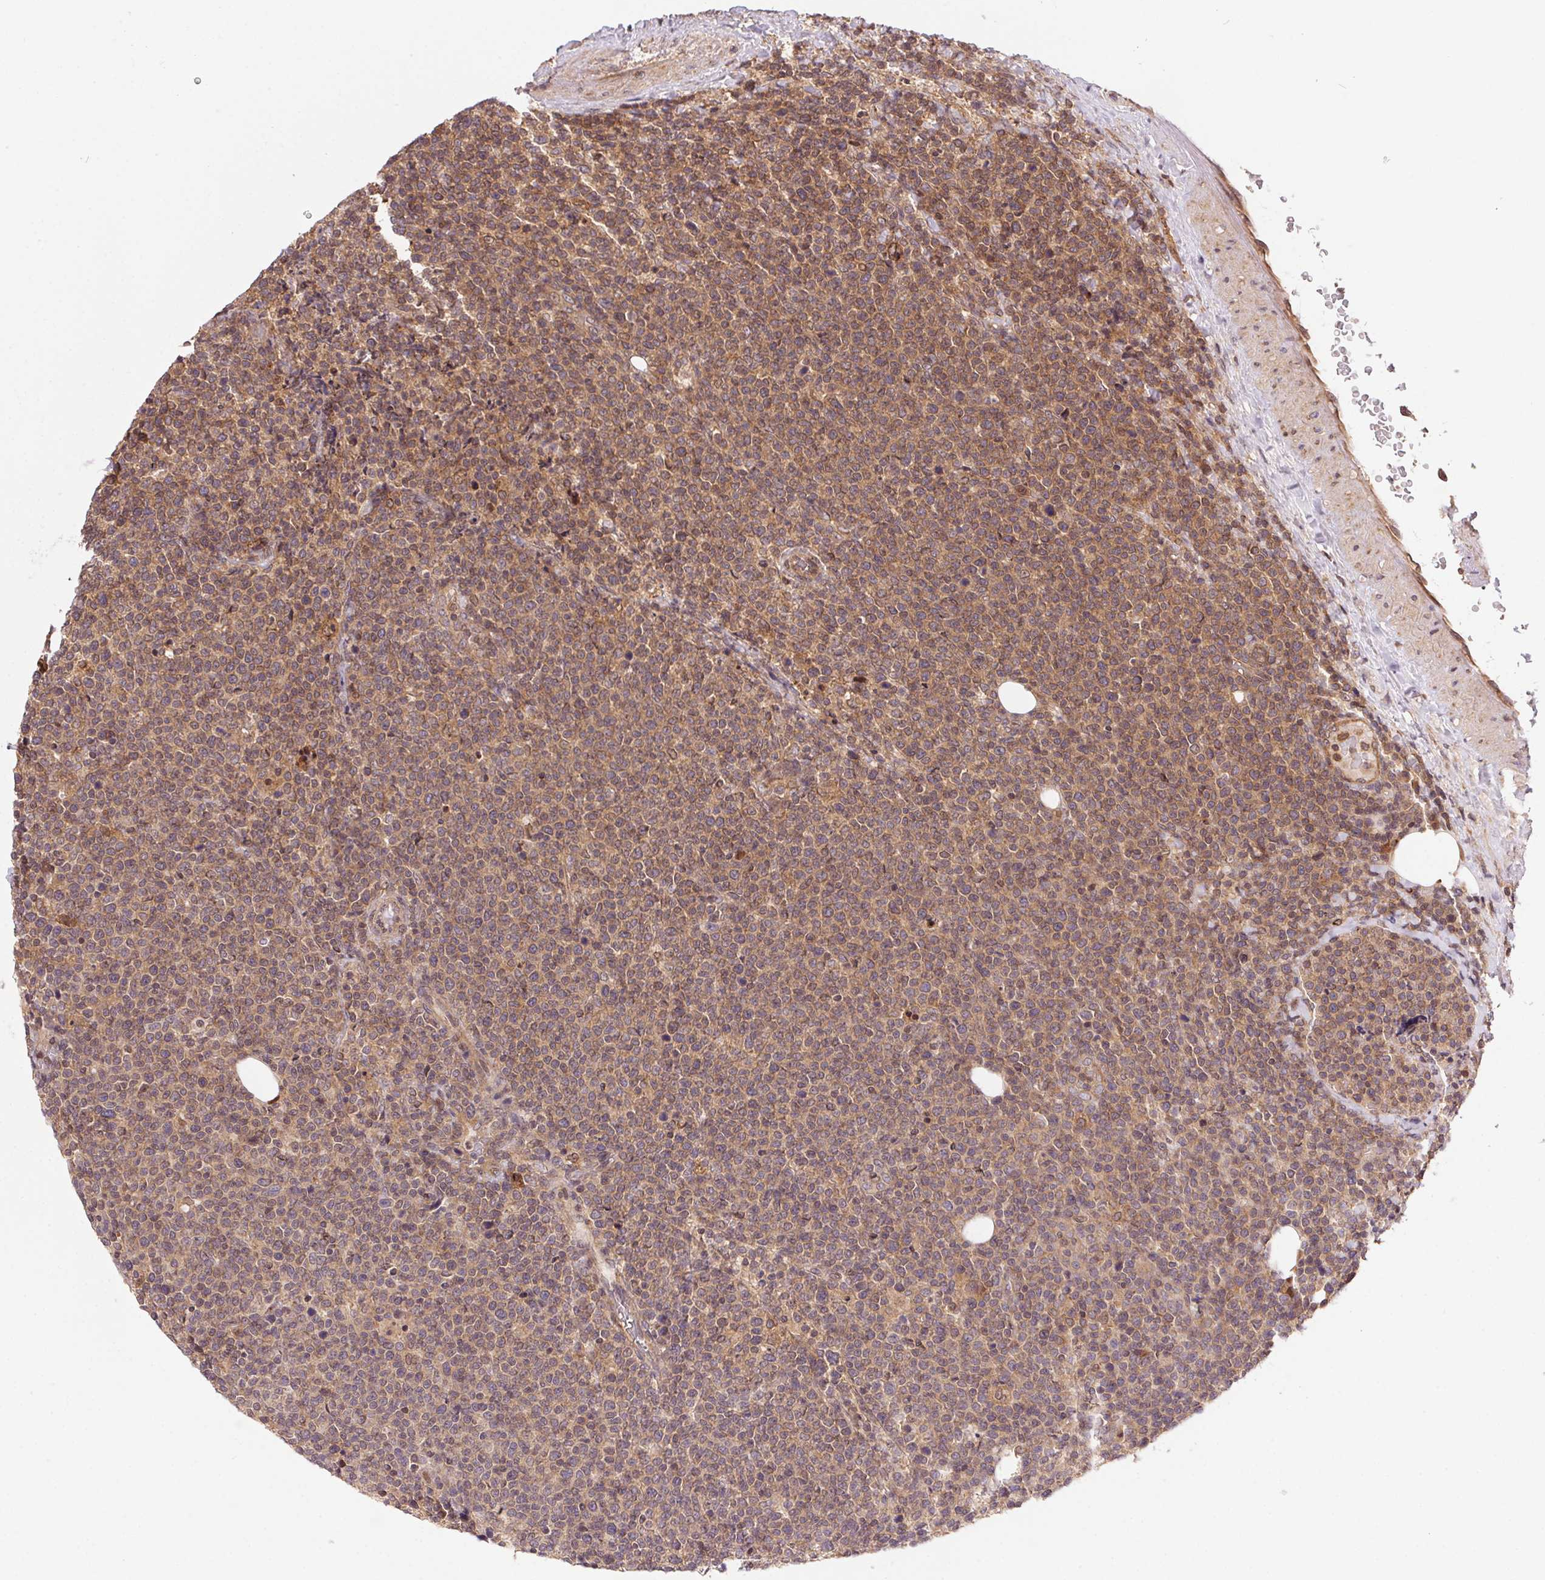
{"staining": {"intensity": "weak", "quantity": ">75%", "location": "cytoplasmic/membranous,nuclear"}, "tissue": "lymphoma", "cell_type": "Tumor cells", "image_type": "cancer", "snomed": [{"axis": "morphology", "description": "Malignant lymphoma, non-Hodgkin's type, High grade"}, {"axis": "topography", "description": "Lymph node"}], "caption": "Immunohistochemical staining of high-grade malignant lymphoma, non-Hodgkin's type exhibits weak cytoplasmic/membranous and nuclear protein positivity in approximately >75% of tumor cells. (Stains: DAB (3,3'-diaminobenzidine) in brown, nuclei in blue, Microscopy: brightfield microscopy at high magnification).", "gene": "MEX3D", "patient": {"sex": "male", "age": 61}}